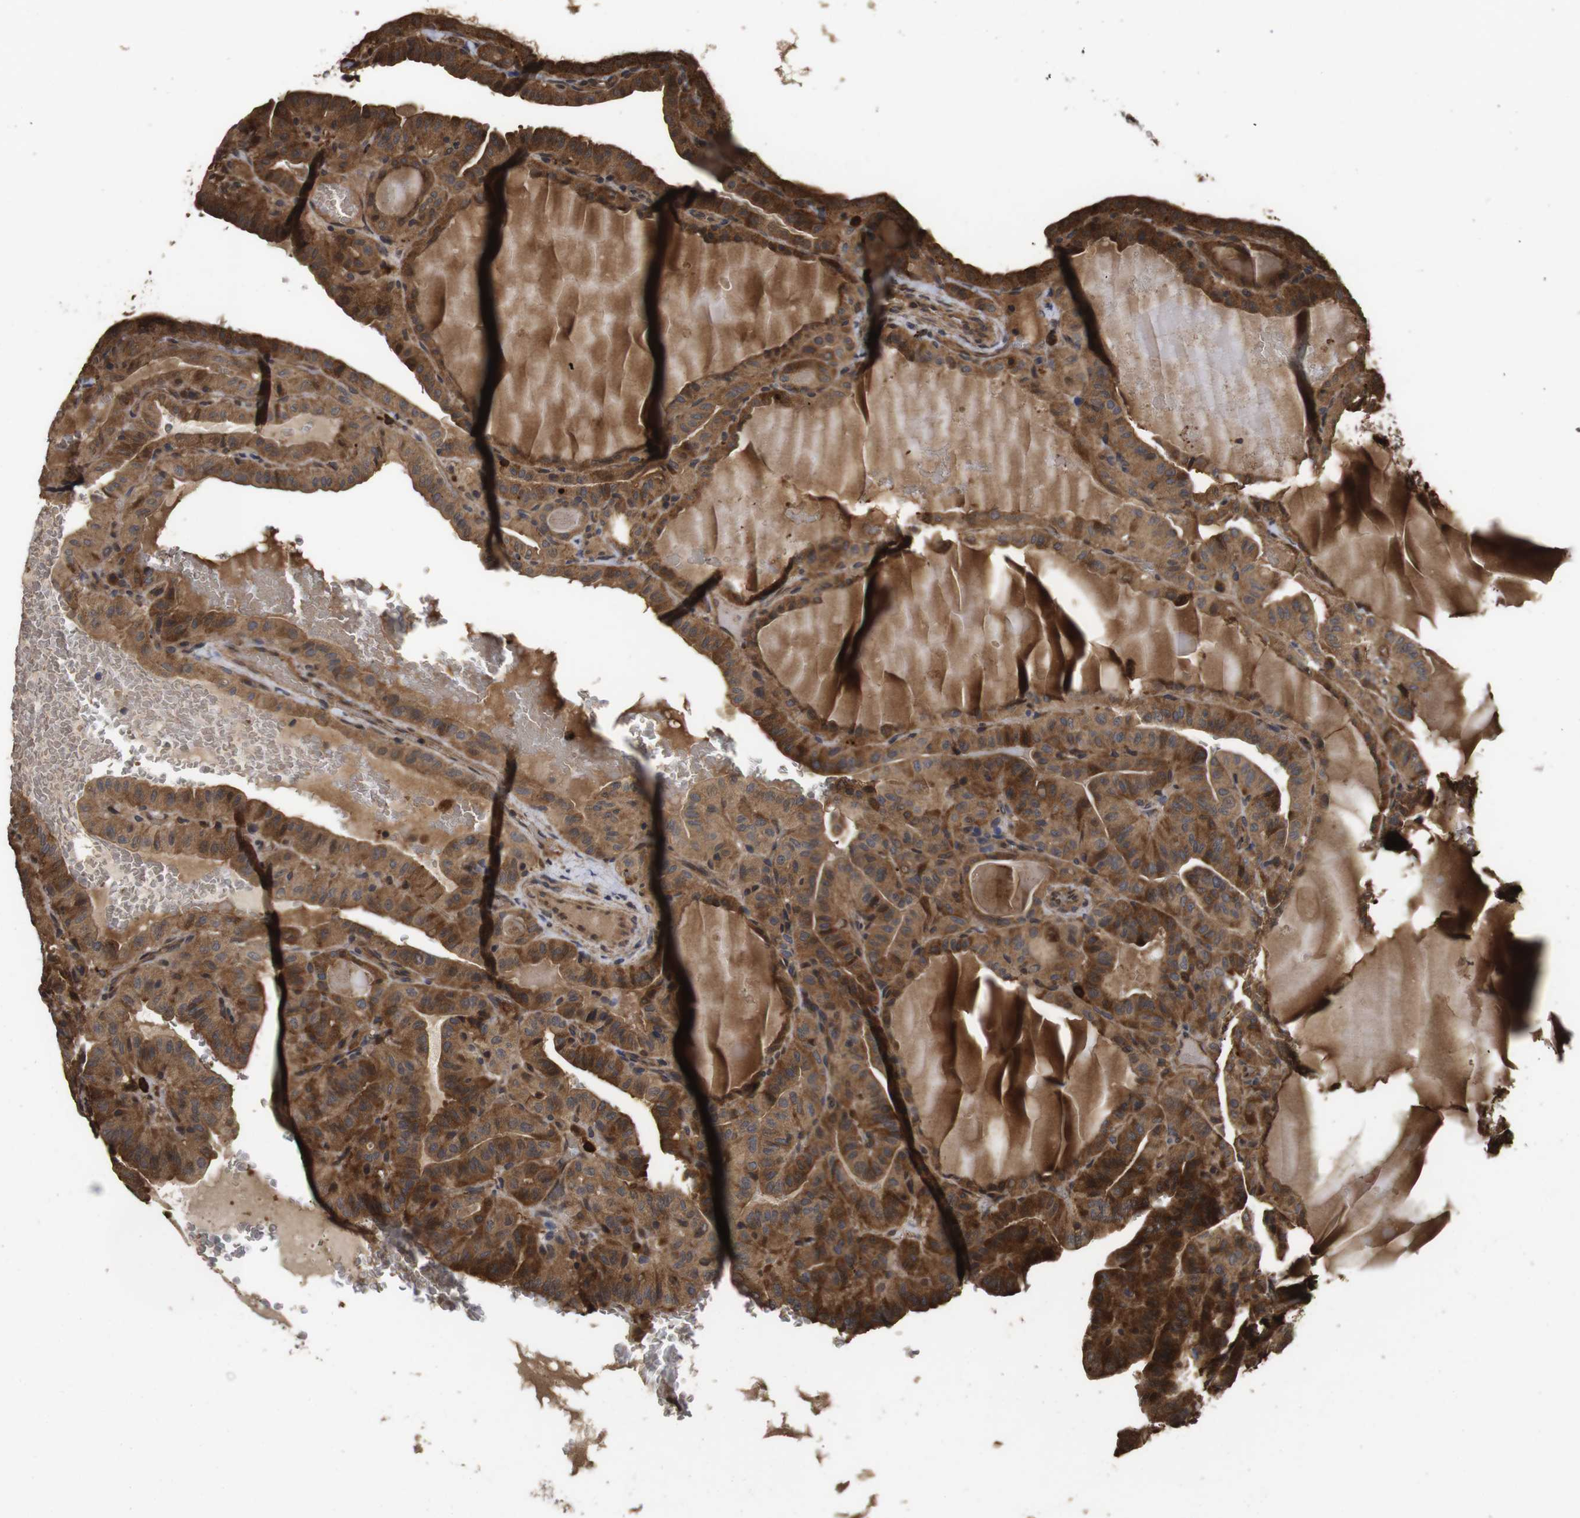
{"staining": {"intensity": "strong", "quantity": ">75%", "location": "cytoplasmic/membranous"}, "tissue": "thyroid cancer", "cell_type": "Tumor cells", "image_type": "cancer", "snomed": [{"axis": "morphology", "description": "Papillary adenocarcinoma, NOS"}, {"axis": "topography", "description": "Thyroid gland"}], "caption": "Immunohistochemical staining of human thyroid cancer demonstrates strong cytoplasmic/membranous protein staining in about >75% of tumor cells.", "gene": "PTPN14", "patient": {"sex": "male", "age": 77}}